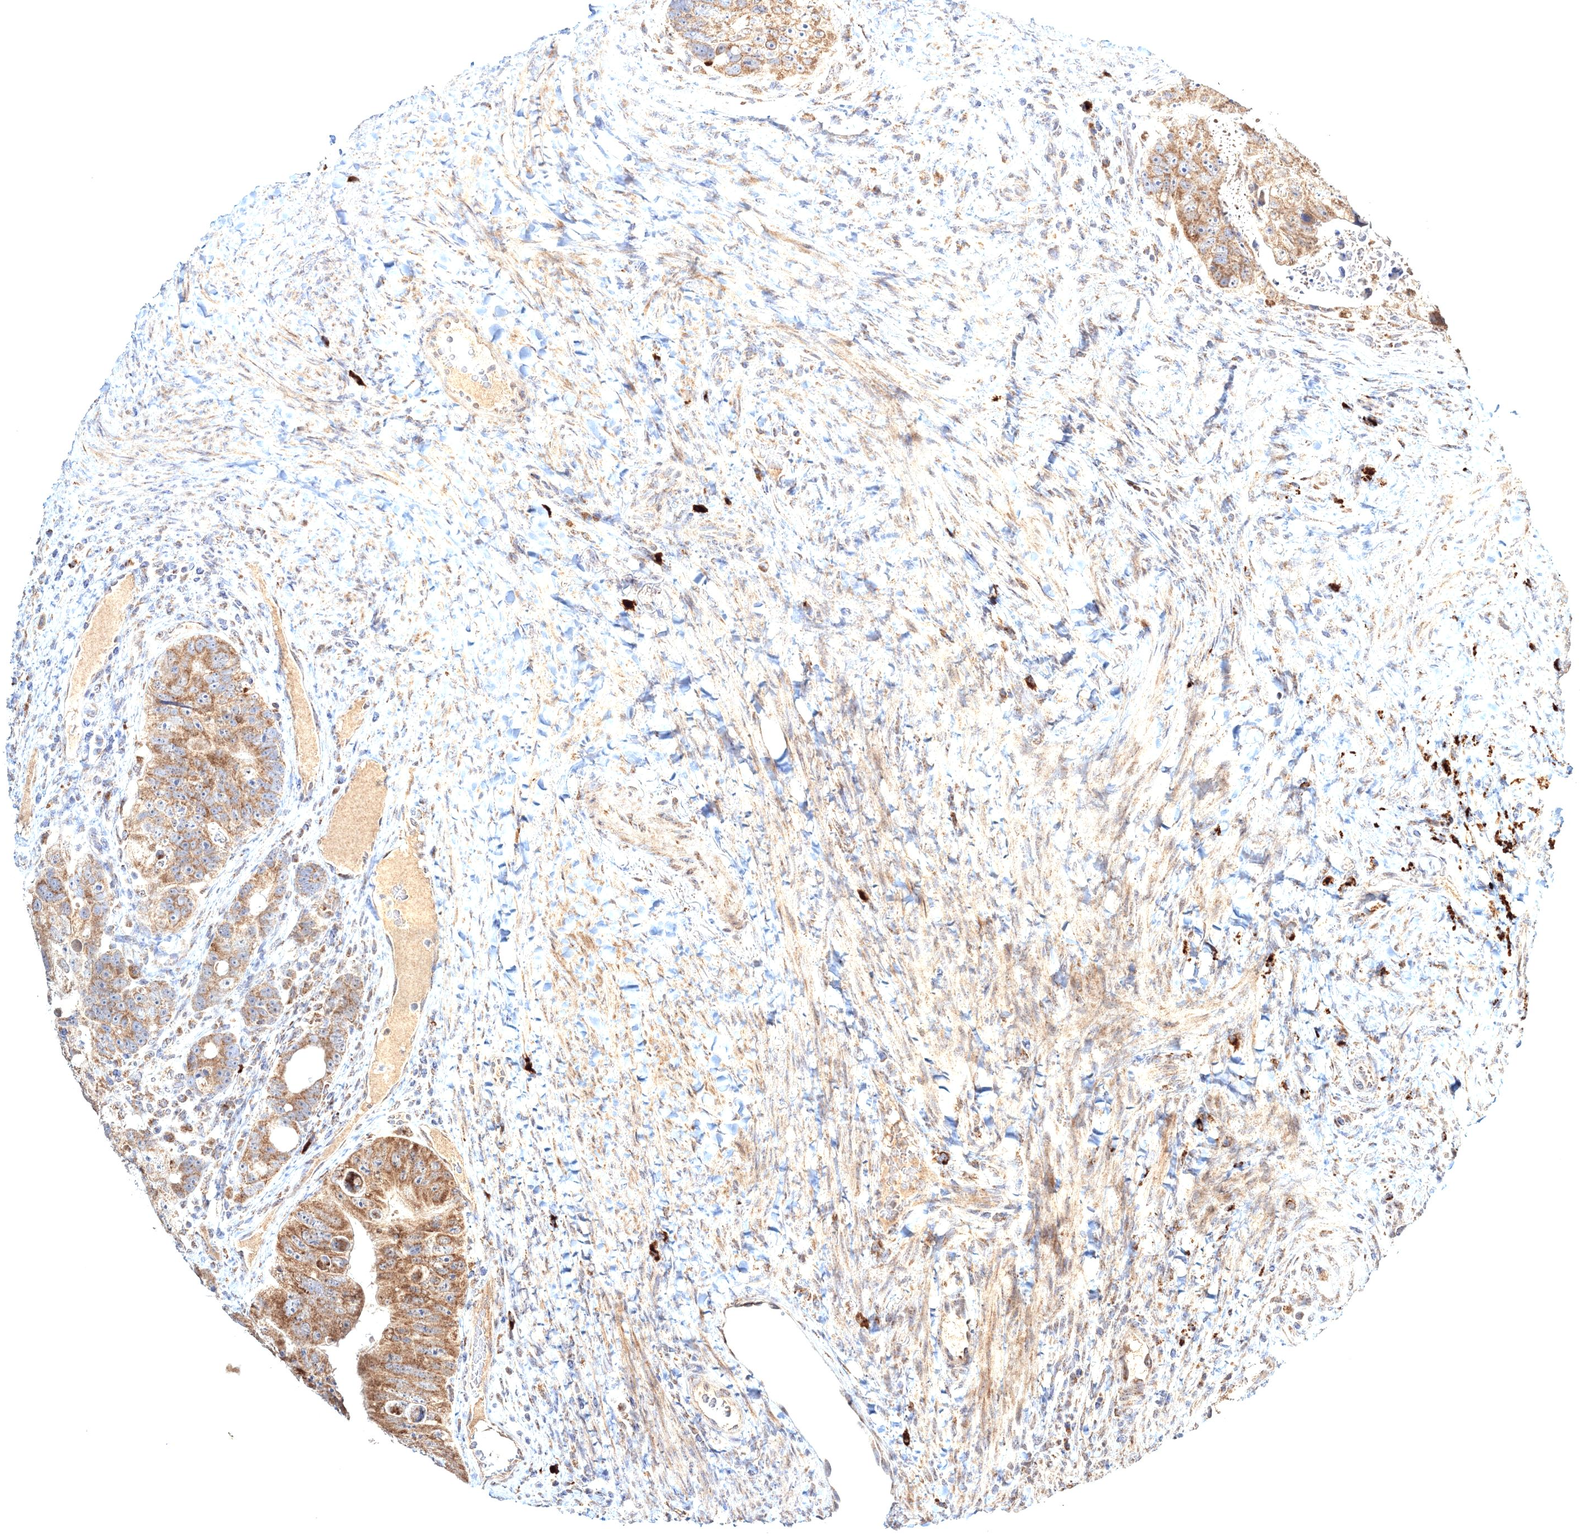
{"staining": {"intensity": "moderate", "quantity": ">75%", "location": "cytoplasmic/membranous"}, "tissue": "colorectal cancer", "cell_type": "Tumor cells", "image_type": "cancer", "snomed": [{"axis": "morphology", "description": "Adenocarcinoma, NOS"}, {"axis": "topography", "description": "Rectum"}], "caption": "A brown stain labels moderate cytoplasmic/membranous positivity of a protein in adenocarcinoma (colorectal) tumor cells.", "gene": "PEX13", "patient": {"sex": "male", "age": 59}}